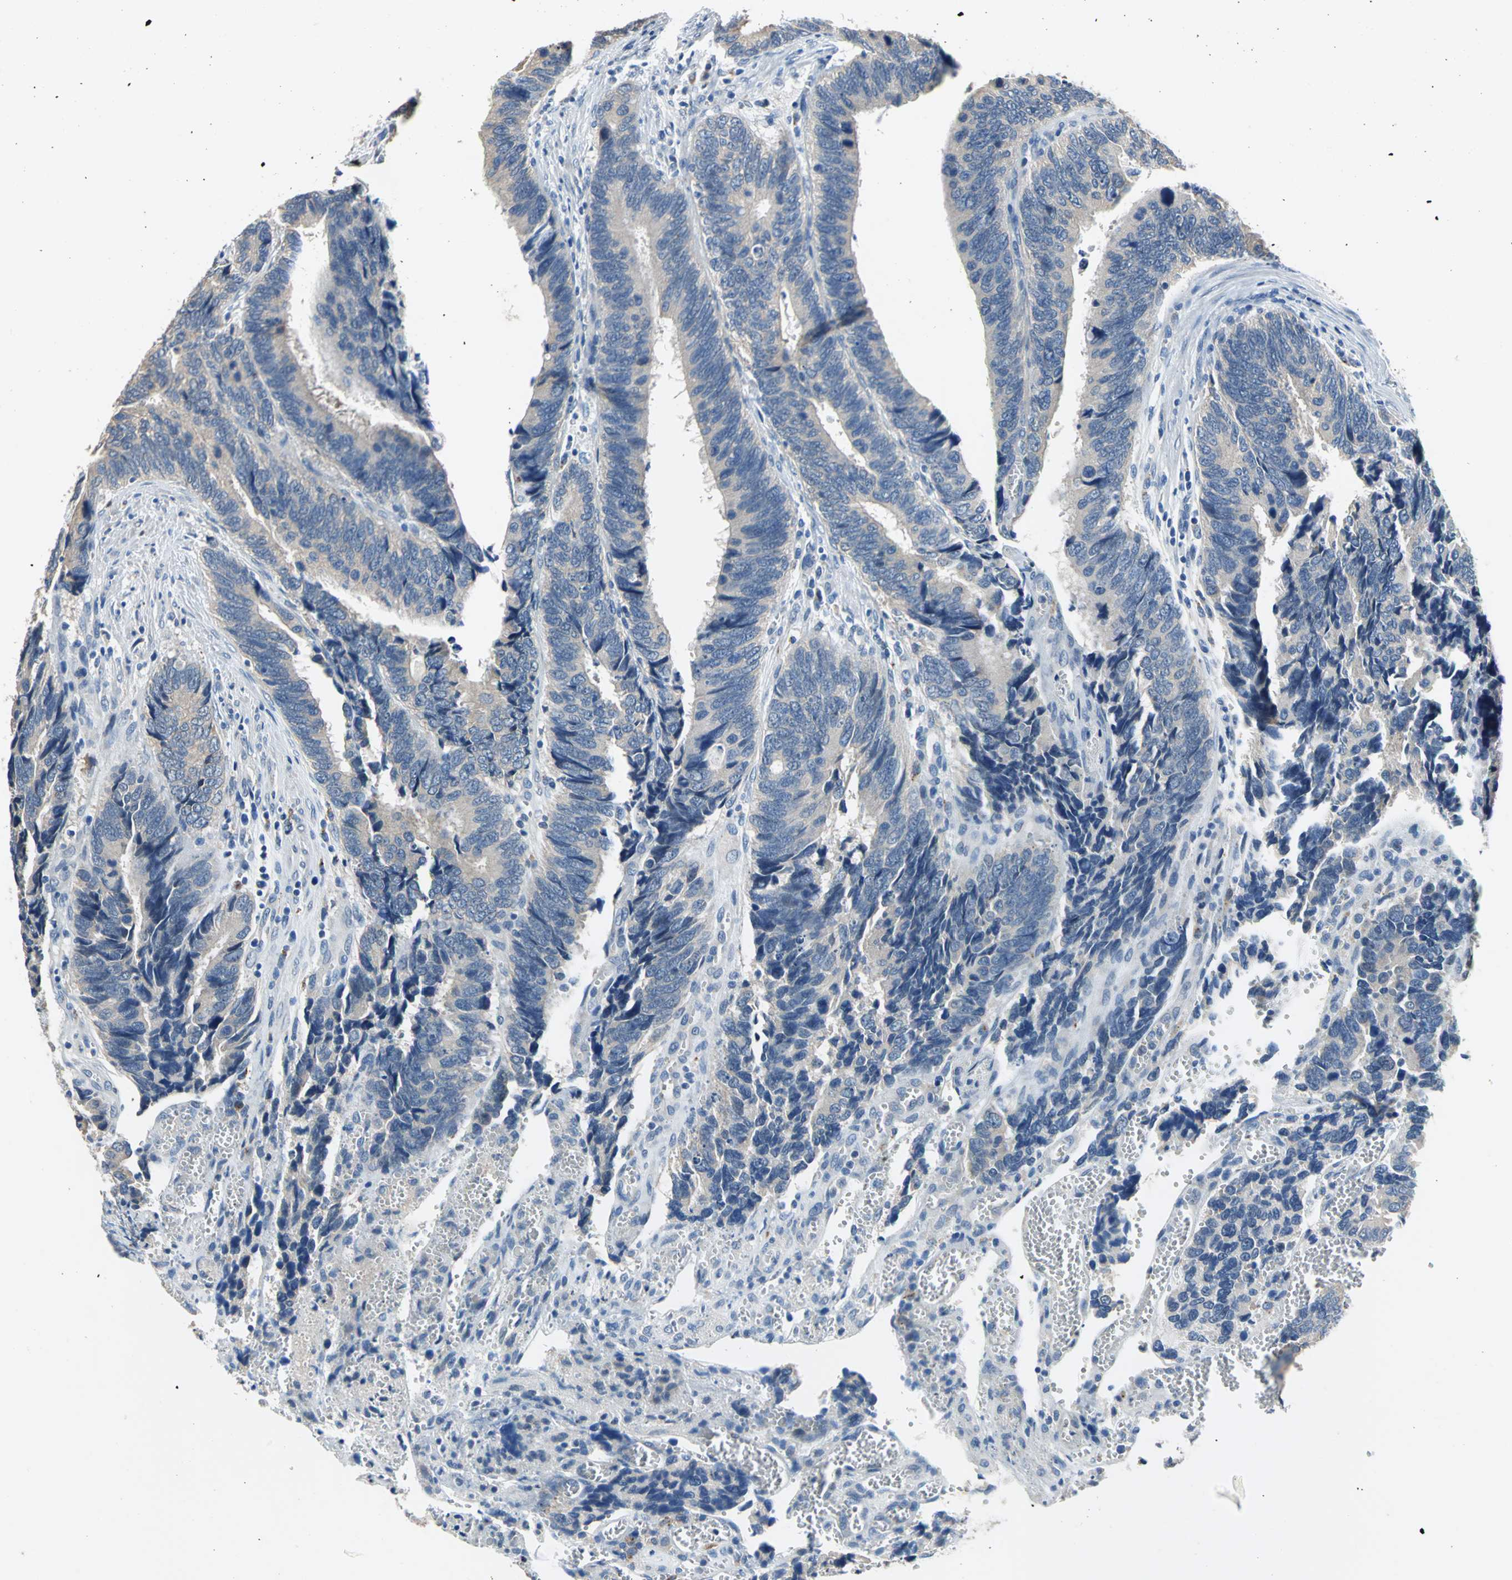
{"staining": {"intensity": "weak", "quantity": "25%-75%", "location": "cytoplasmic/membranous"}, "tissue": "colorectal cancer", "cell_type": "Tumor cells", "image_type": "cancer", "snomed": [{"axis": "morphology", "description": "Adenocarcinoma, NOS"}, {"axis": "topography", "description": "Colon"}], "caption": "The immunohistochemical stain labels weak cytoplasmic/membranous expression in tumor cells of colorectal cancer tissue. (IHC, brightfield microscopy, high magnification).", "gene": "RASD2", "patient": {"sex": "male", "age": 72}}